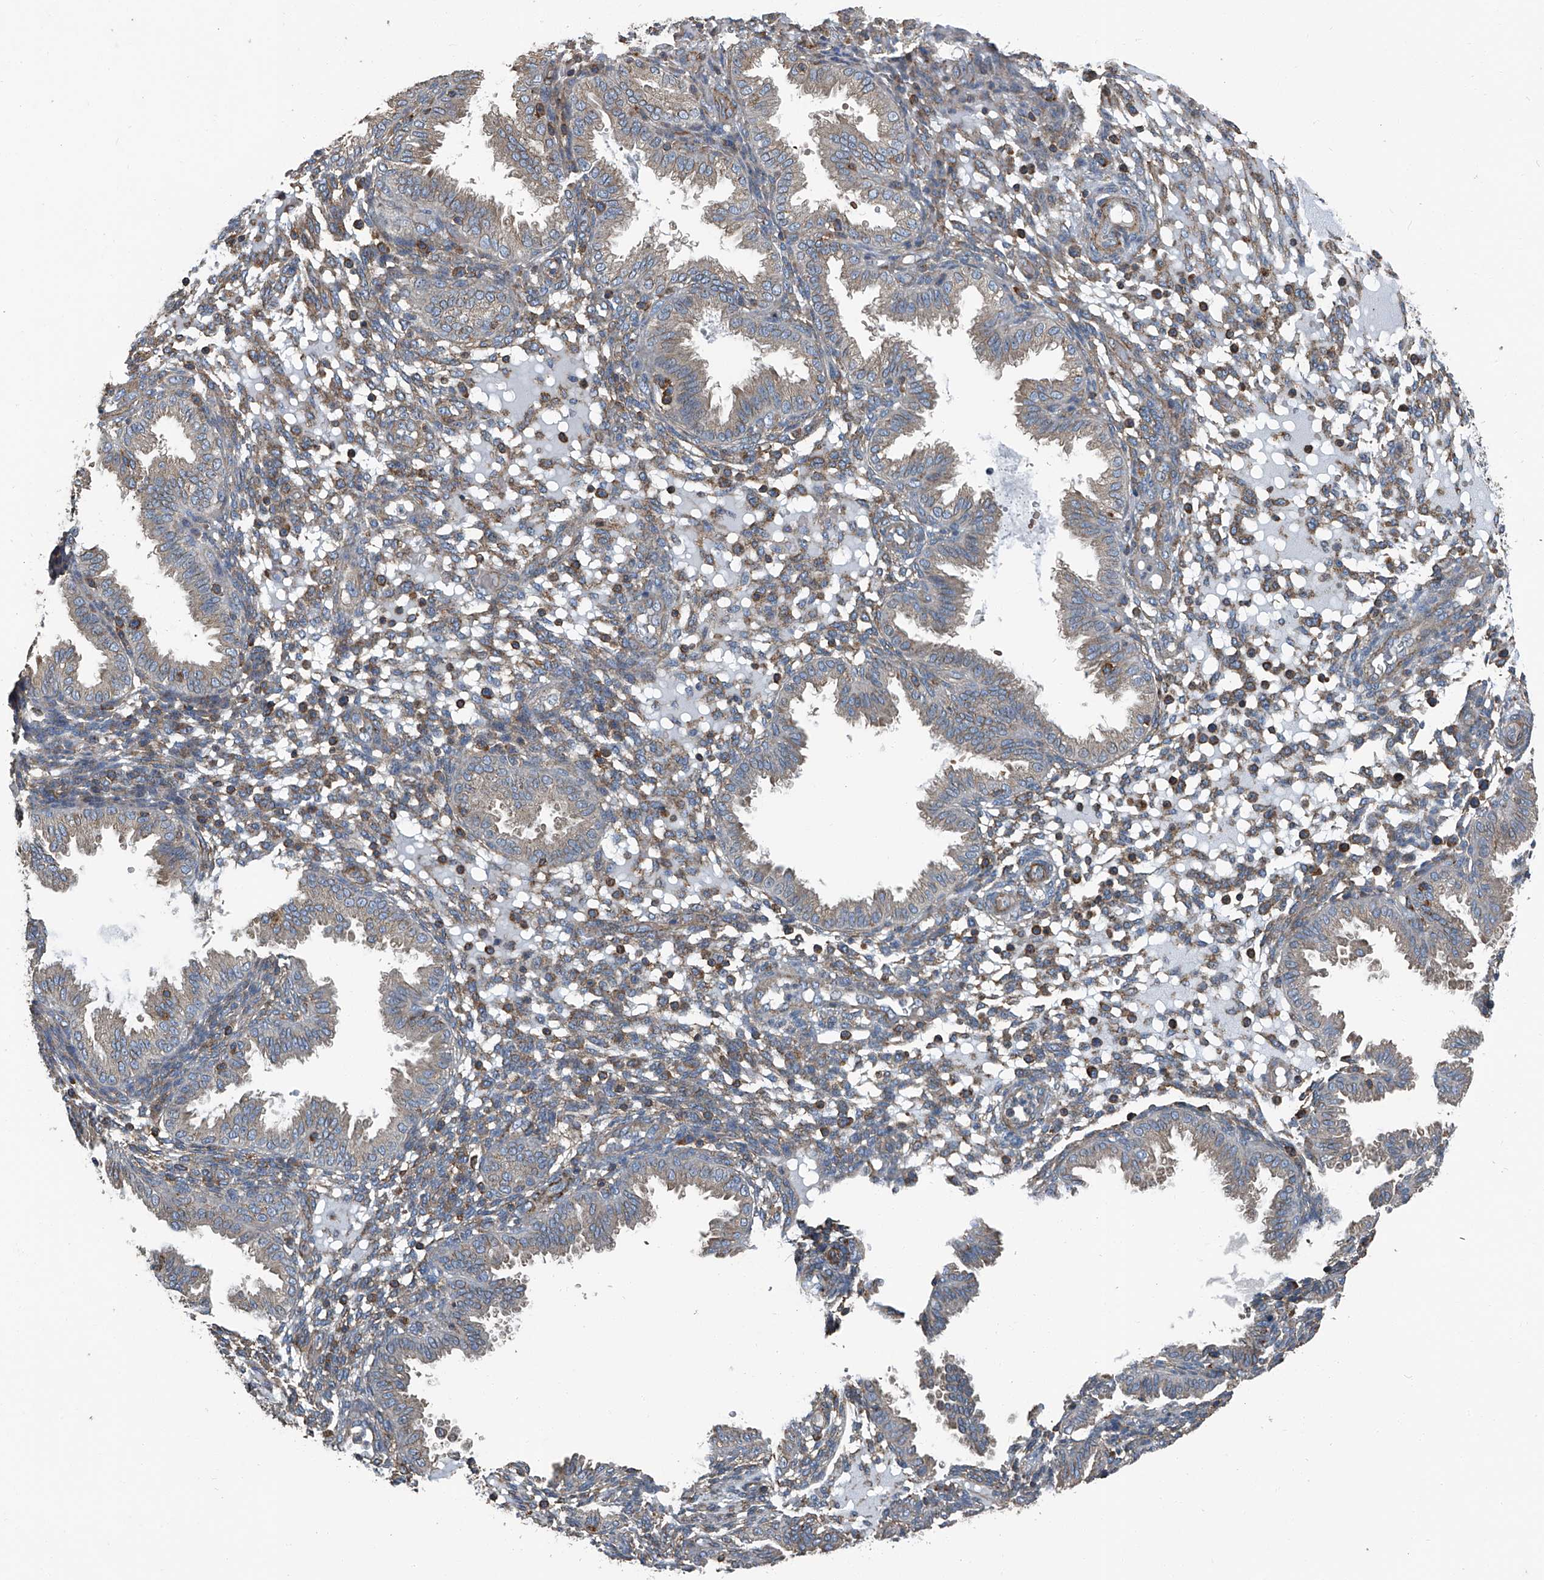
{"staining": {"intensity": "moderate", "quantity": "25%-75%", "location": "cytoplasmic/membranous"}, "tissue": "endometrium", "cell_type": "Cells in endometrial stroma", "image_type": "normal", "snomed": [{"axis": "morphology", "description": "Normal tissue, NOS"}, {"axis": "topography", "description": "Endometrium"}], "caption": "A brown stain shows moderate cytoplasmic/membranous staining of a protein in cells in endometrial stroma of benign endometrium.", "gene": "SEPTIN7", "patient": {"sex": "female", "age": 33}}